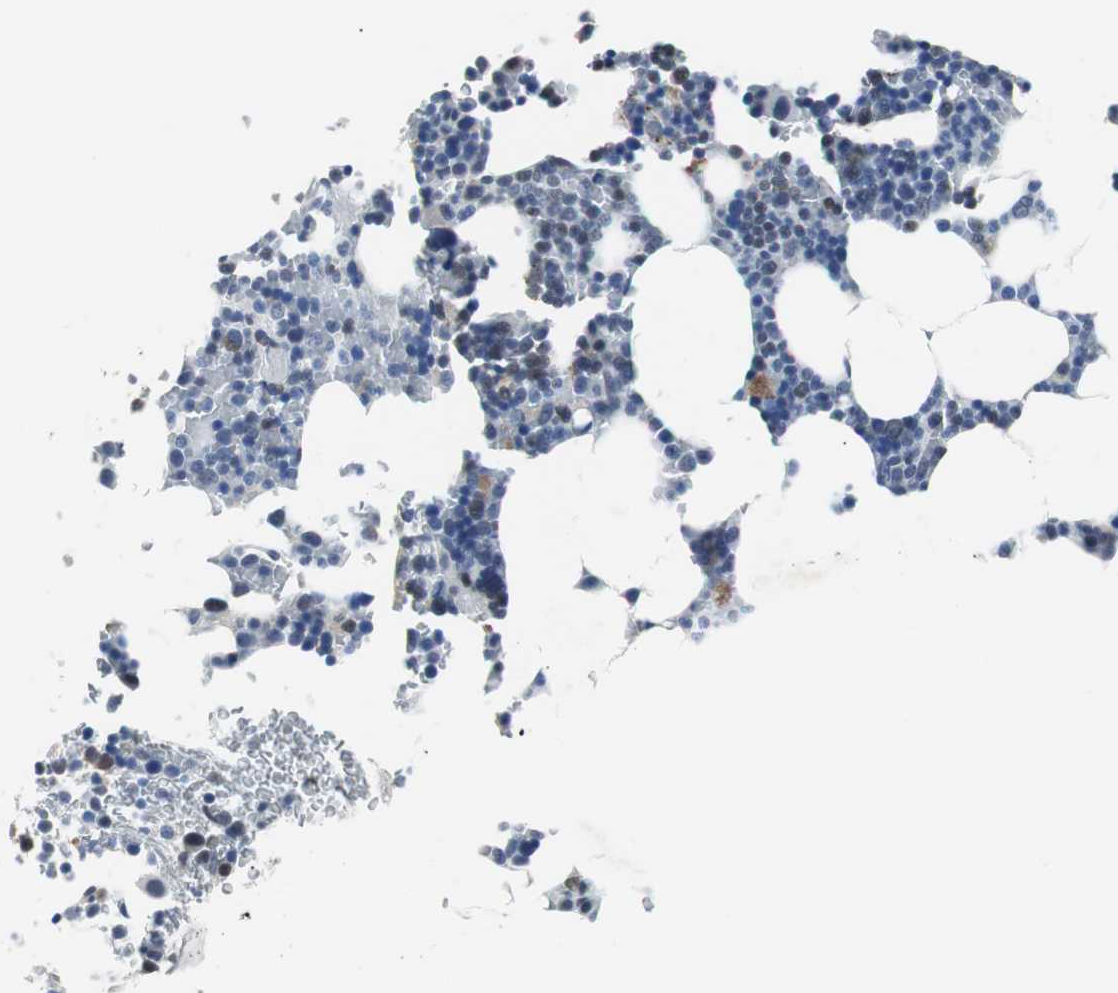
{"staining": {"intensity": "weak", "quantity": "<25%", "location": "cytoplasmic/membranous"}, "tissue": "bone marrow", "cell_type": "Hematopoietic cells", "image_type": "normal", "snomed": [{"axis": "morphology", "description": "Normal tissue, NOS"}, {"axis": "topography", "description": "Bone marrow"}], "caption": "A high-resolution histopathology image shows immunohistochemistry staining of normal bone marrow, which displays no significant expression in hematopoietic cells.", "gene": "TP63", "patient": {"sex": "female", "age": 73}}